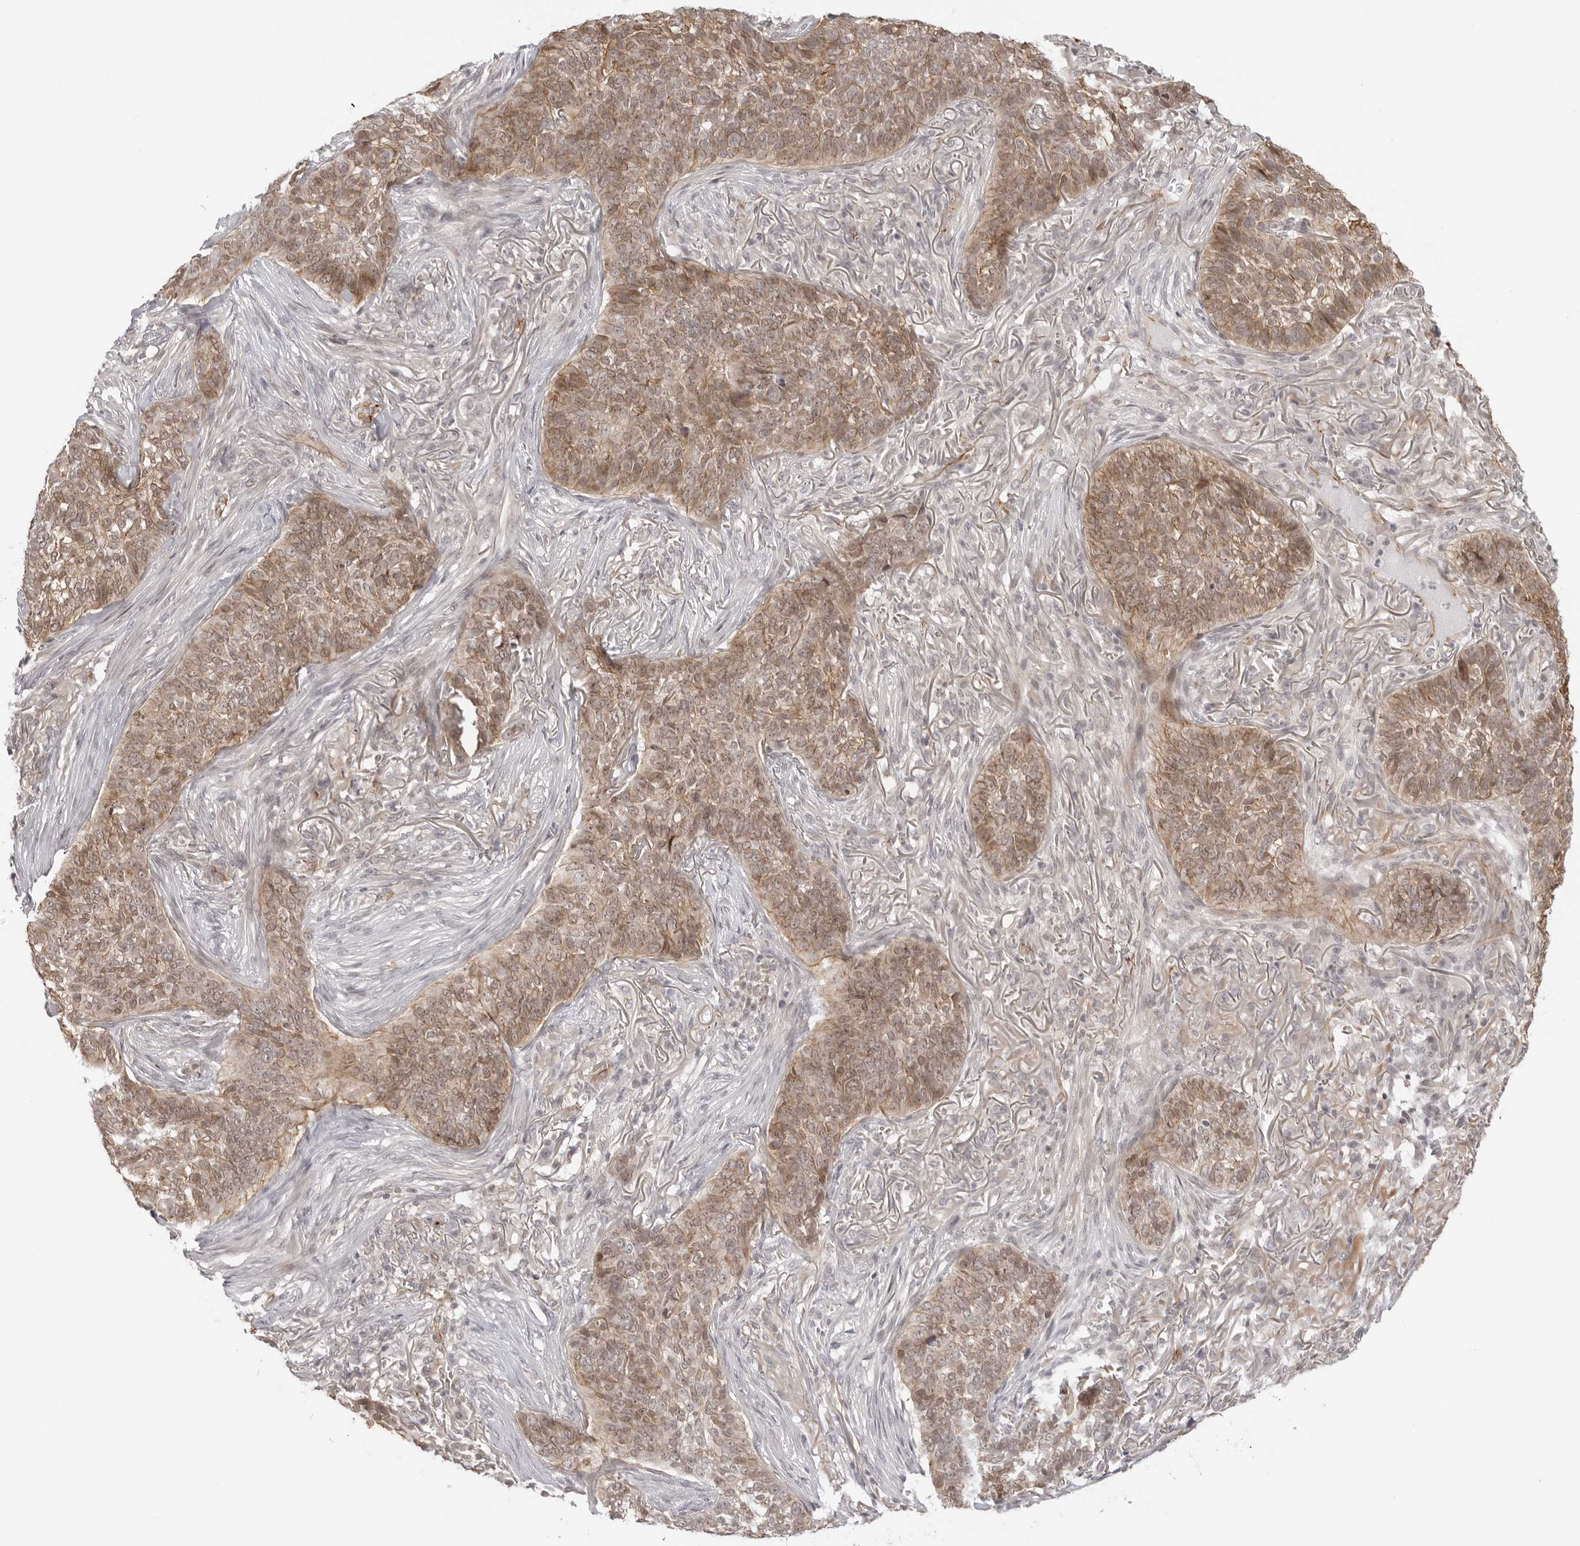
{"staining": {"intensity": "moderate", "quantity": ">75%", "location": "cytoplasmic/membranous"}, "tissue": "skin cancer", "cell_type": "Tumor cells", "image_type": "cancer", "snomed": [{"axis": "morphology", "description": "Basal cell carcinoma"}, {"axis": "topography", "description": "Skin"}], "caption": "Immunohistochemistry of skin cancer (basal cell carcinoma) exhibits medium levels of moderate cytoplasmic/membranous expression in approximately >75% of tumor cells.", "gene": "TRAPPC3", "patient": {"sex": "male", "age": 85}}